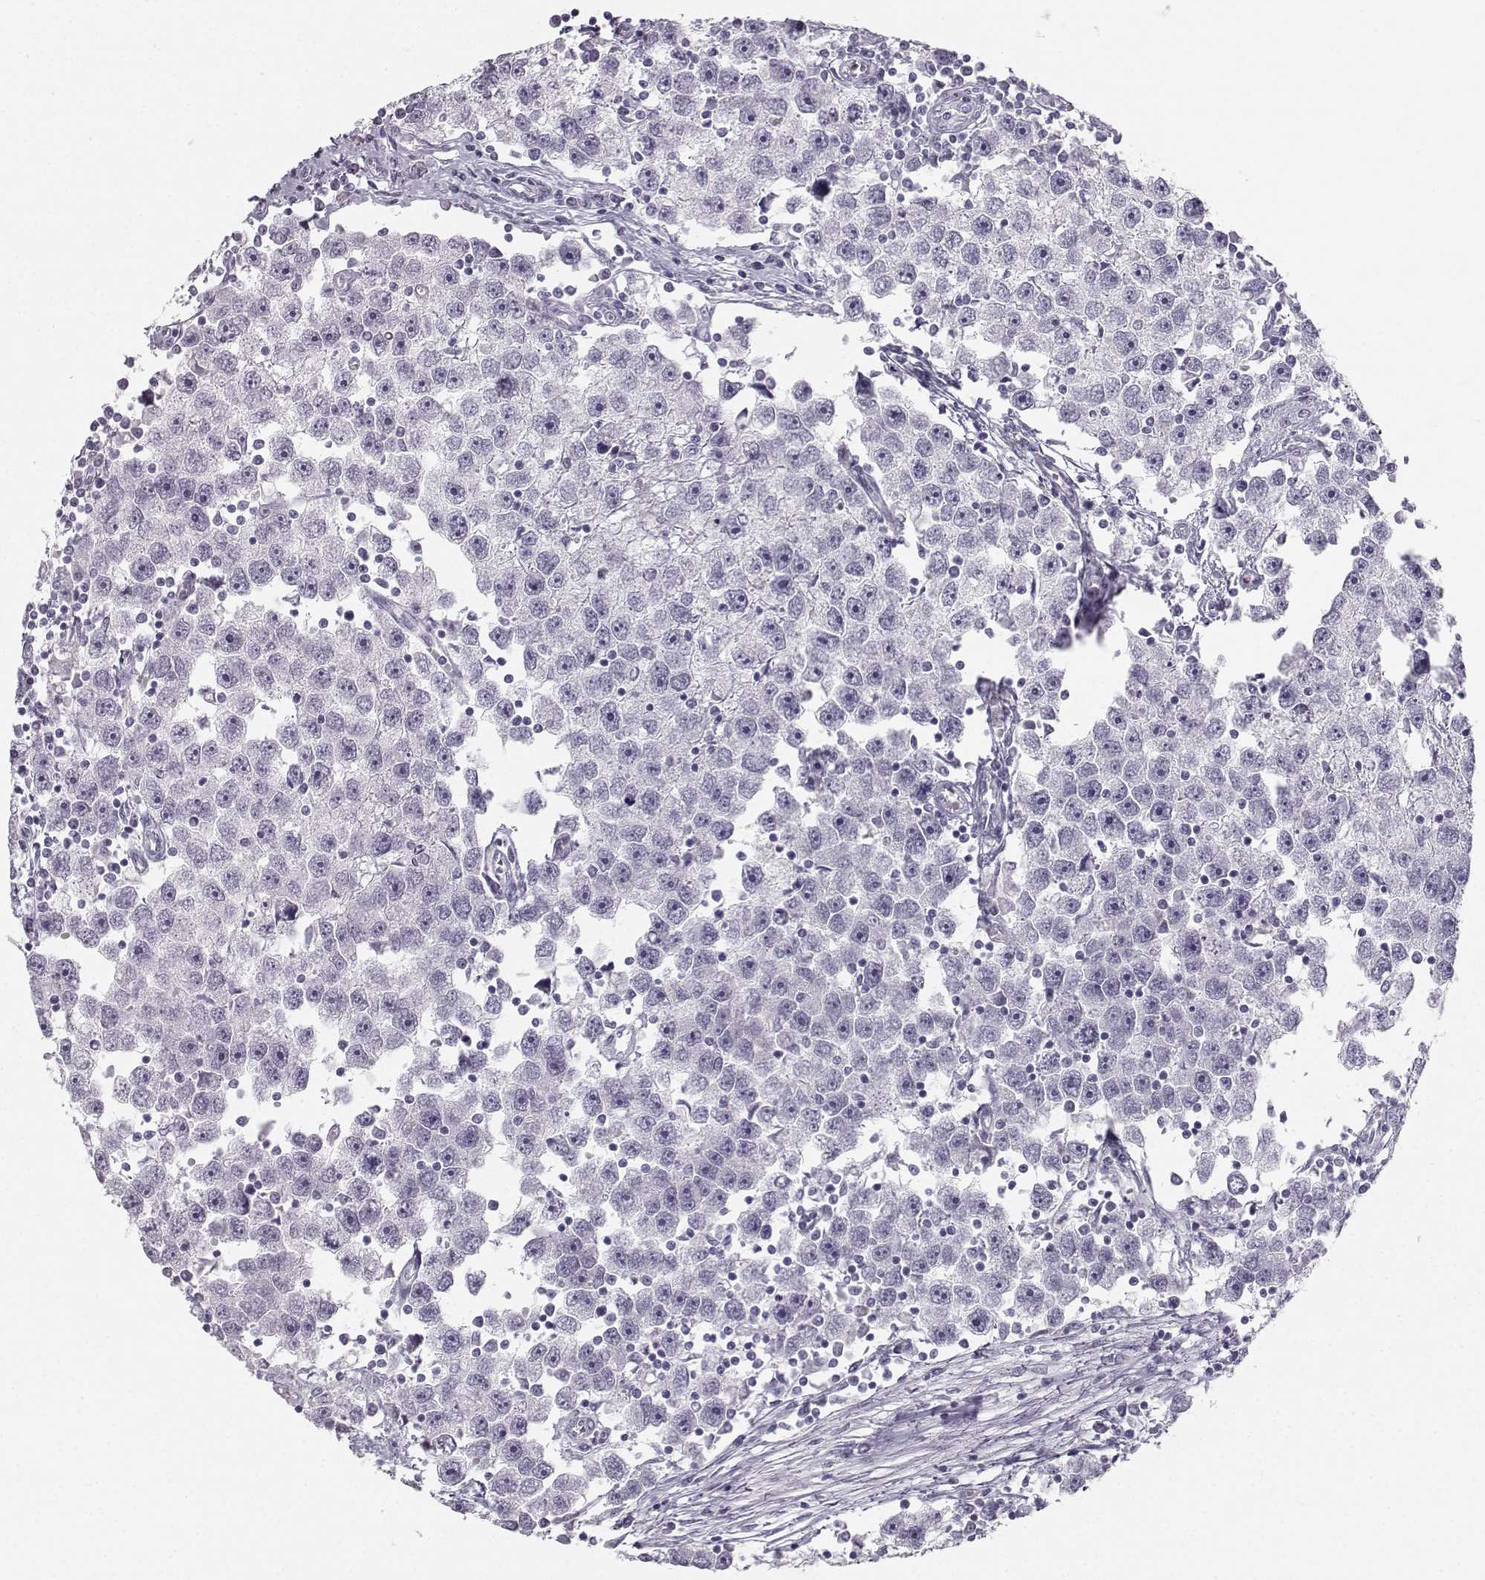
{"staining": {"intensity": "negative", "quantity": "none", "location": "none"}, "tissue": "testis cancer", "cell_type": "Tumor cells", "image_type": "cancer", "snomed": [{"axis": "morphology", "description": "Seminoma, NOS"}, {"axis": "topography", "description": "Testis"}], "caption": "This image is of testis seminoma stained with immunohistochemistry (IHC) to label a protein in brown with the nuclei are counter-stained blue. There is no staining in tumor cells.", "gene": "CASR", "patient": {"sex": "male", "age": 30}}